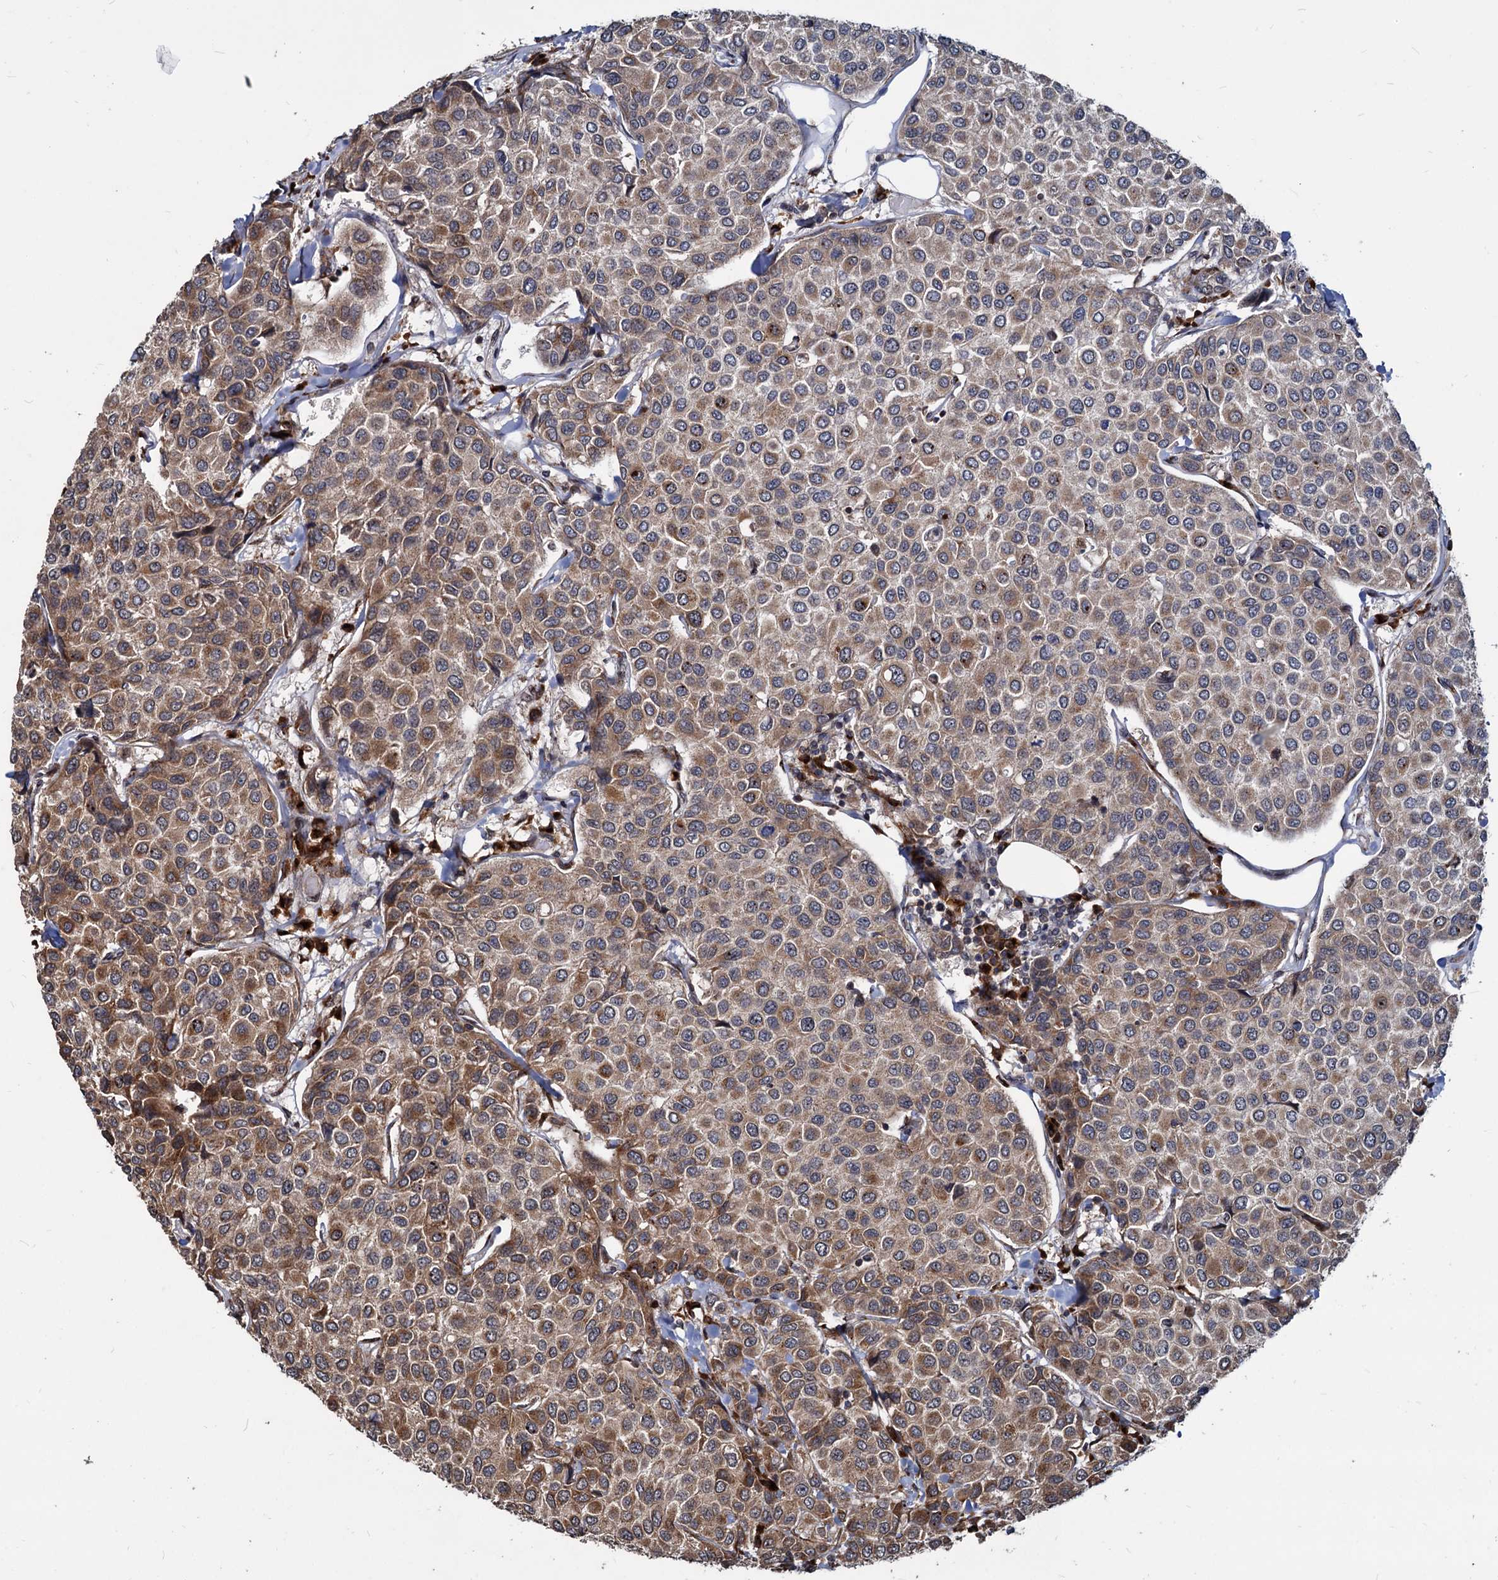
{"staining": {"intensity": "moderate", "quantity": "25%-75%", "location": "cytoplasmic/membranous"}, "tissue": "breast cancer", "cell_type": "Tumor cells", "image_type": "cancer", "snomed": [{"axis": "morphology", "description": "Duct carcinoma"}, {"axis": "topography", "description": "Breast"}], "caption": "Human intraductal carcinoma (breast) stained for a protein (brown) reveals moderate cytoplasmic/membranous positive expression in about 25%-75% of tumor cells.", "gene": "SAAL1", "patient": {"sex": "female", "age": 55}}